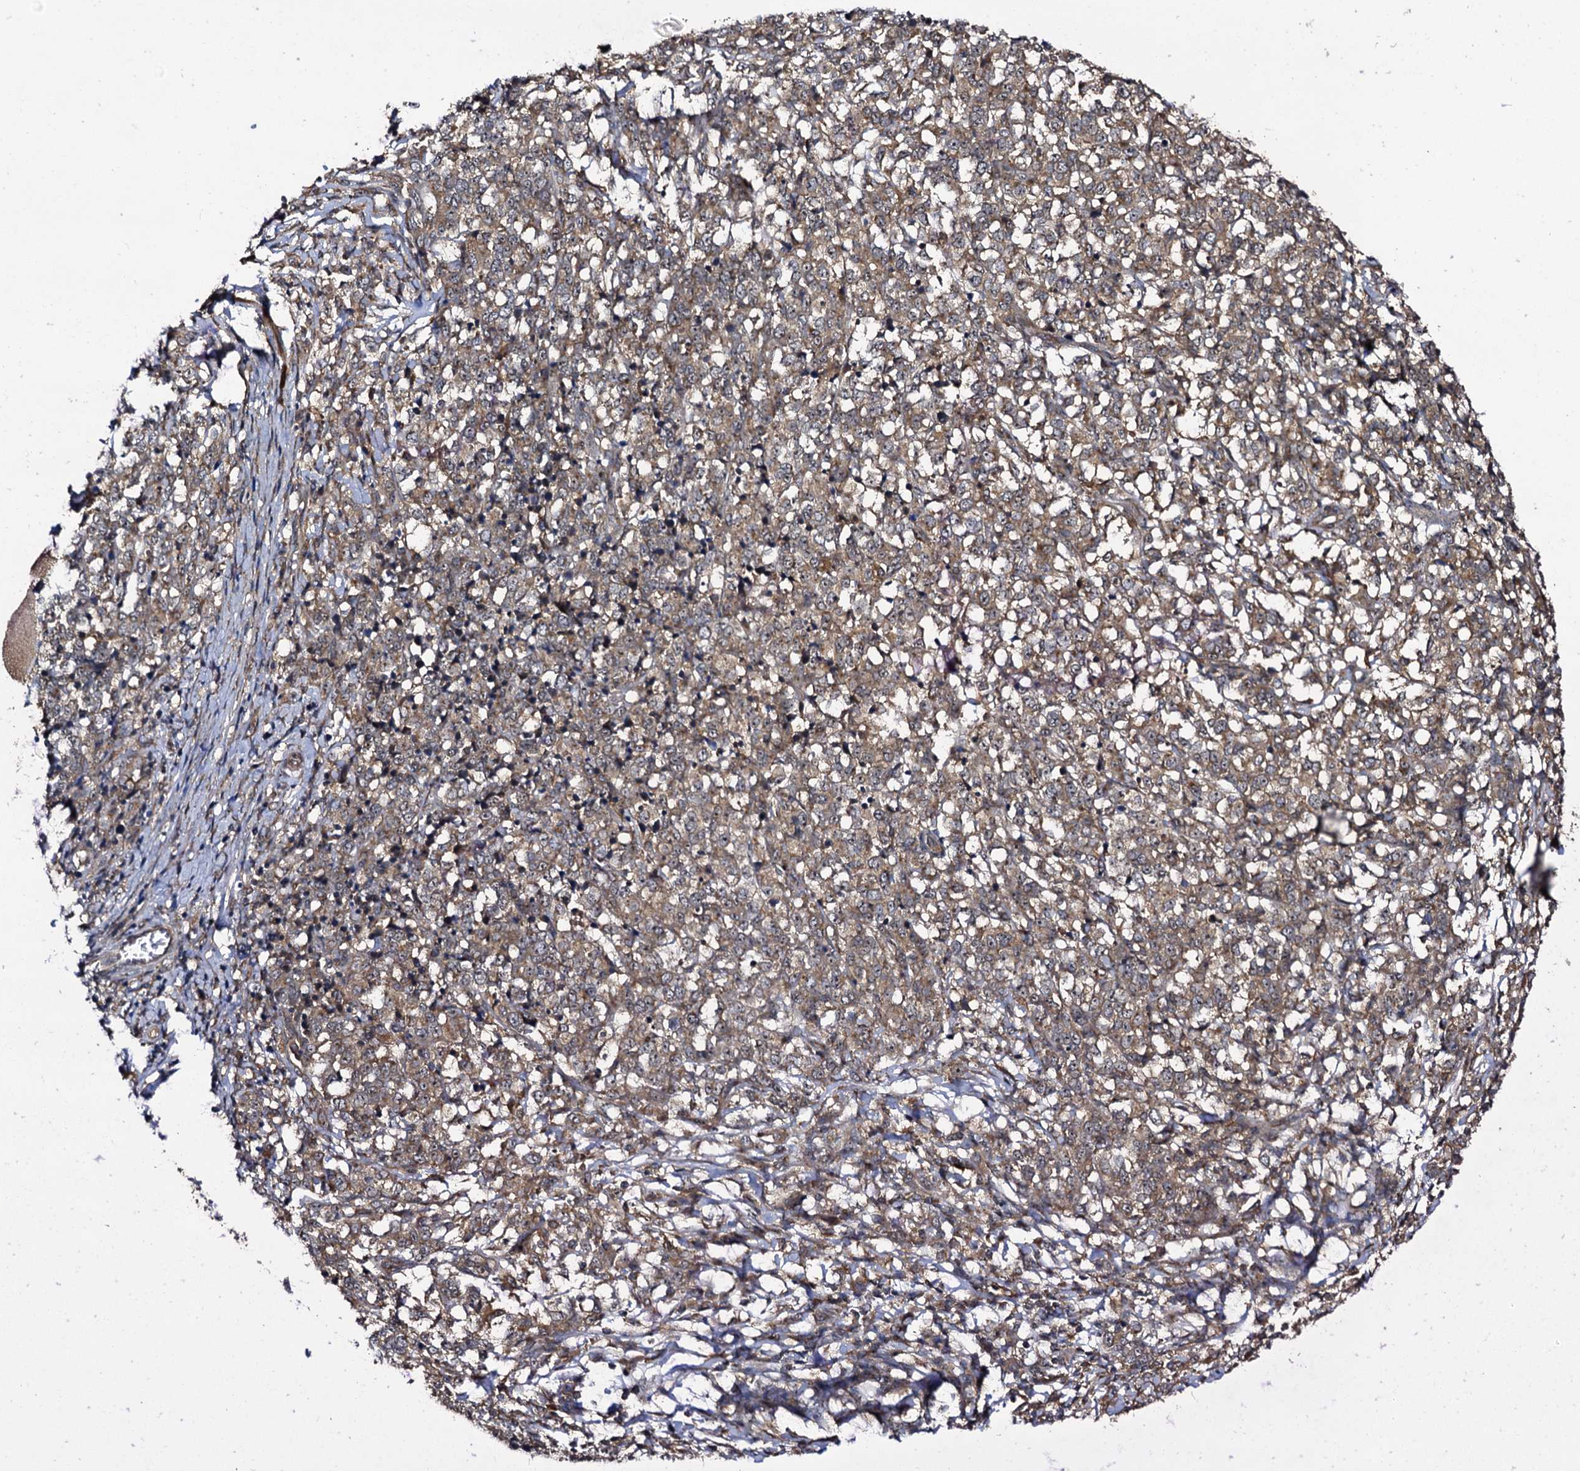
{"staining": {"intensity": "moderate", "quantity": ">75%", "location": "cytoplasmic/membranous"}, "tissue": "melanoma", "cell_type": "Tumor cells", "image_type": "cancer", "snomed": [{"axis": "morphology", "description": "Malignant melanoma, NOS"}, {"axis": "topography", "description": "Skin"}], "caption": "Malignant melanoma stained with immunohistochemistry (IHC) shows moderate cytoplasmic/membranous positivity in about >75% of tumor cells.", "gene": "KXD1", "patient": {"sex": "female", "age": 72}}